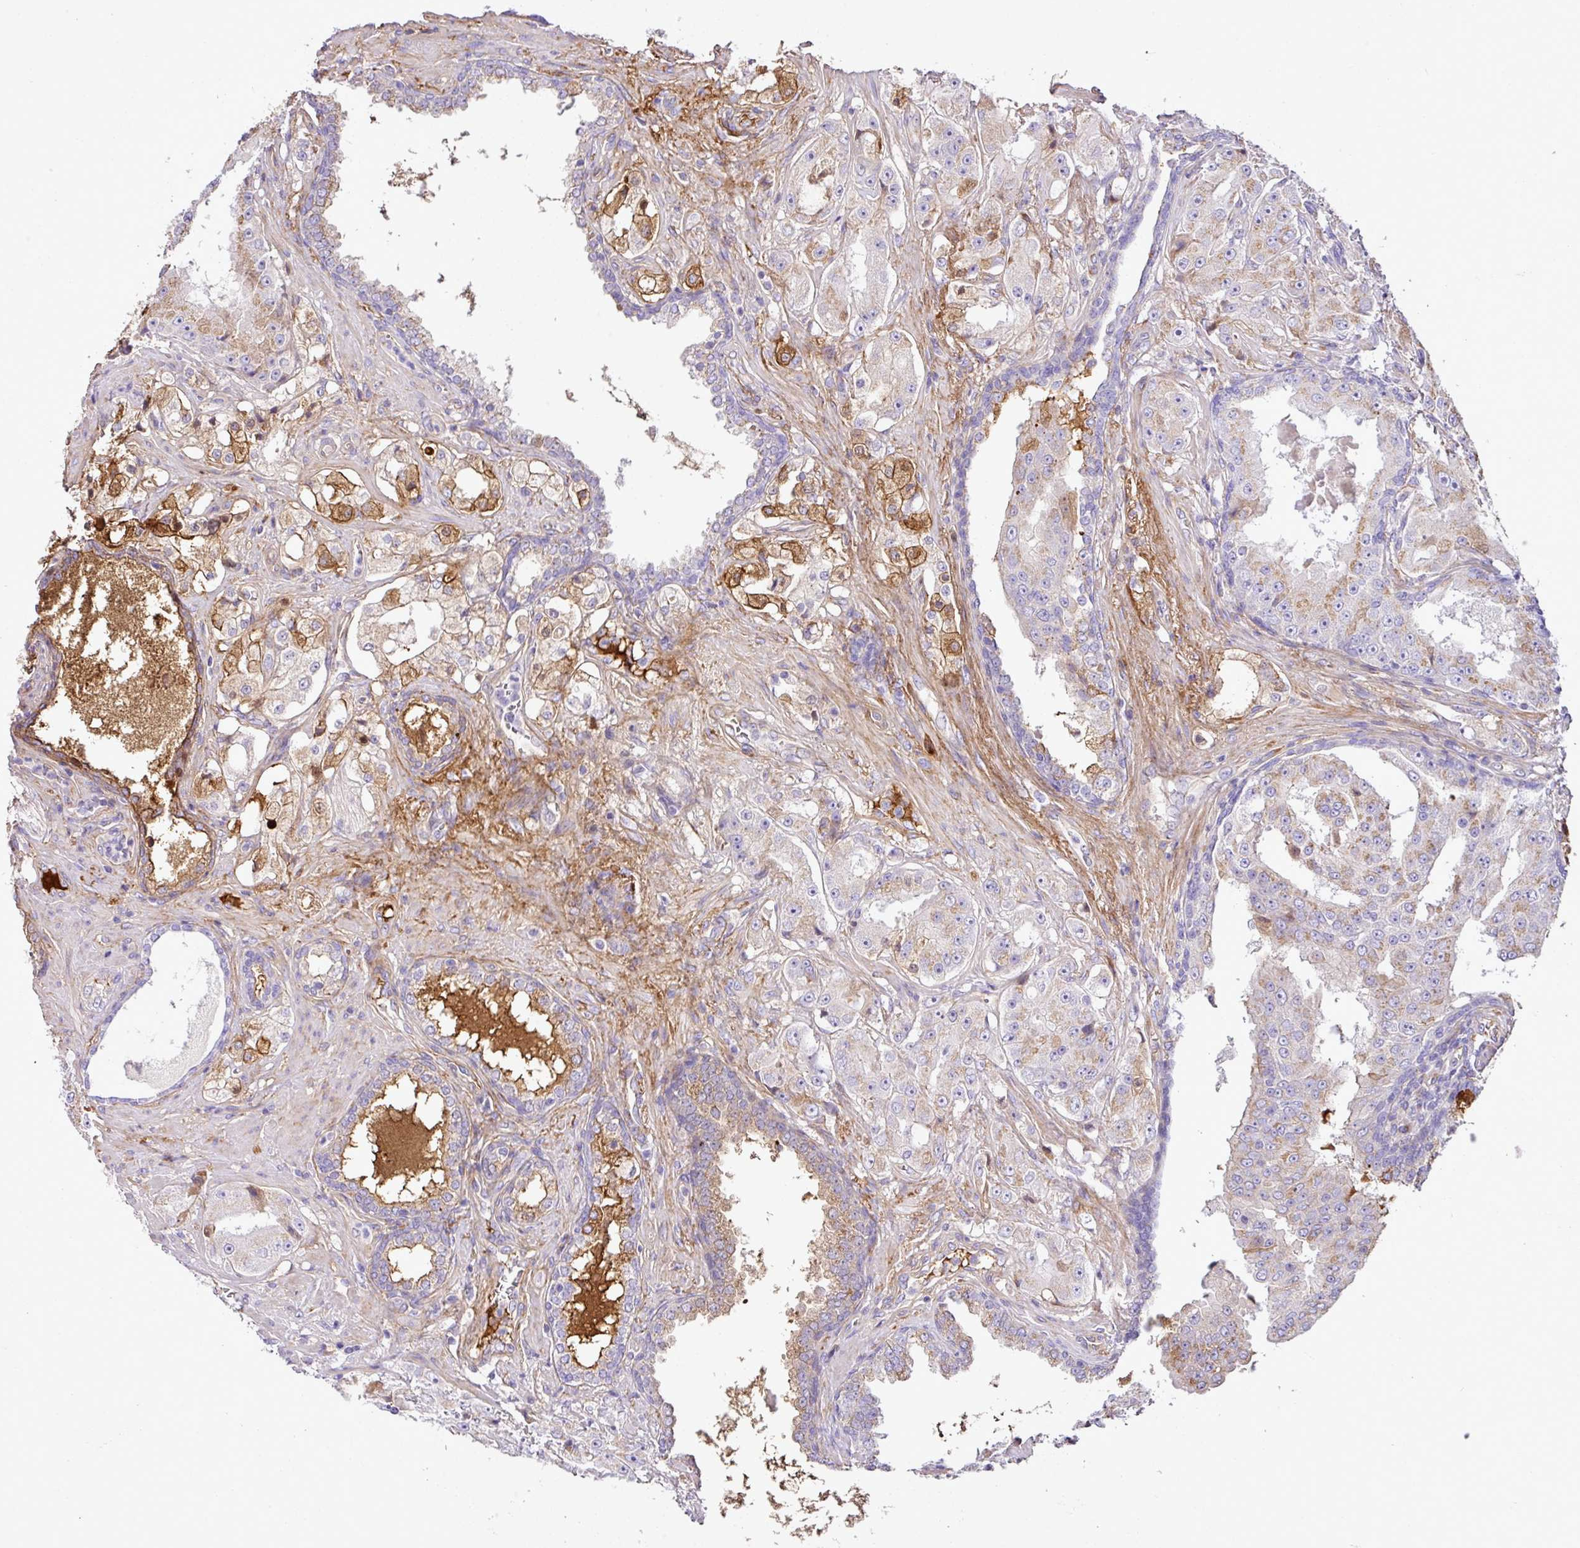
{"staining": {"intensity": "moderate", "quantity": "<25%", "location": "cytoplasmic/membranous"}, "tissue": "prostate cancer", "cell_type": "Tumor cells", "image_type": "cancer", "snomed": [{"axis": "morphology", "description": "Adenocarcinoma, High grade"}, {"axis": "topography", "description": "Prostate"}], "caption": "Brown immunohistochemical staining in adenocarcinoma (high-grade) (prostate) demonstrates moderate cytoplasmic/membranous staining in about <25% of tumor cells.", "gene": "CTXN2", "patient": {"sex": "male", "age": 73}}